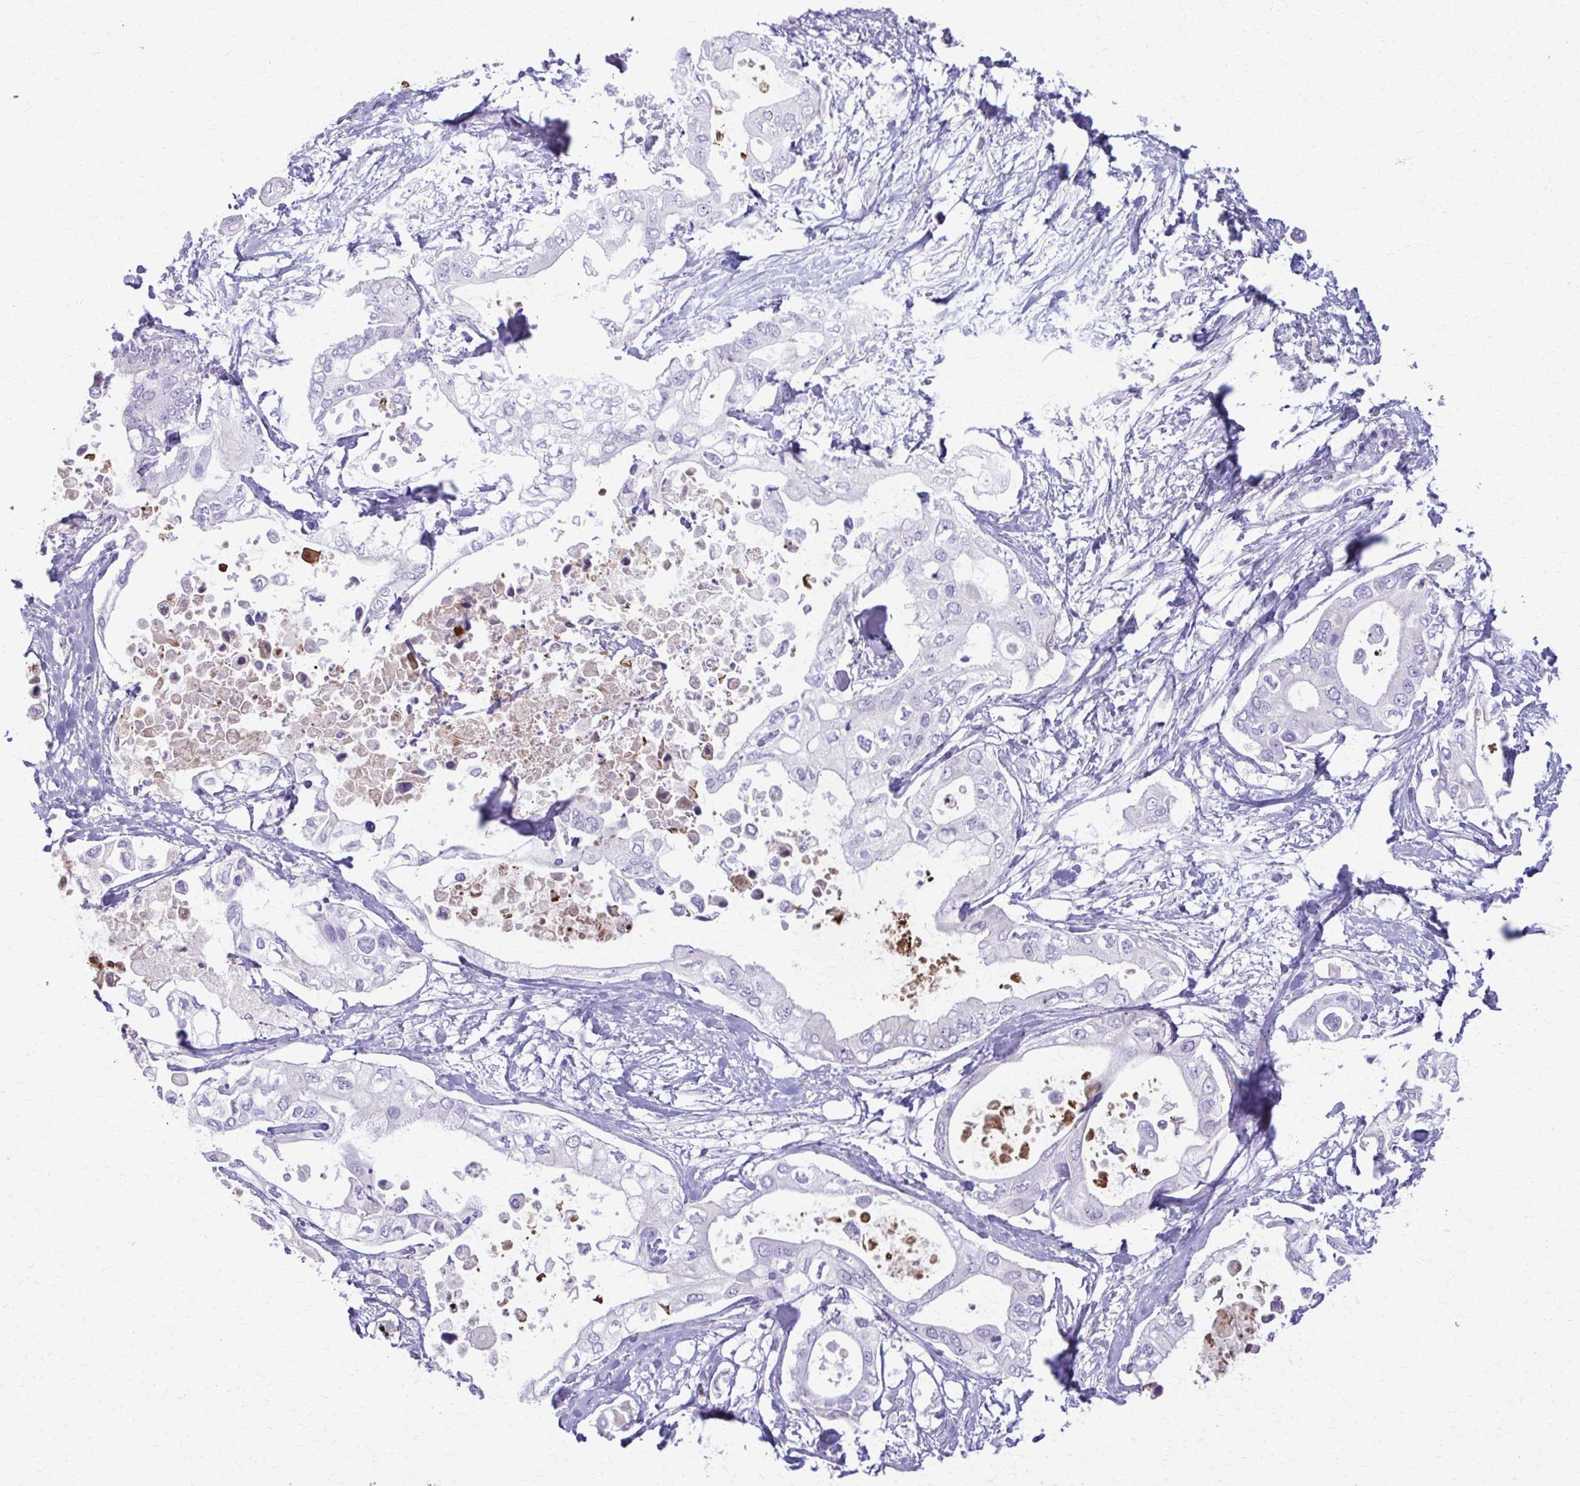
{"staining": {"intensity": "negative", "quantity": "none", "location": "none"}, "tissue": "pancreatic cancer", "cell_type": "Tumor cells", "image_type": "cancer", "snomed": [{"axis": "morphology", "description": "Adenocarcinoma, NOS"}, {"axis": "topography", "description": "Pancreas"}], "caption": "Immunohistochemical staining of pancreatic cancer (adenocarcinoma) displays no significant staining in tumor cells.", "gene": "OR4M1", "patient": {"sex": "female", "age": 63}}